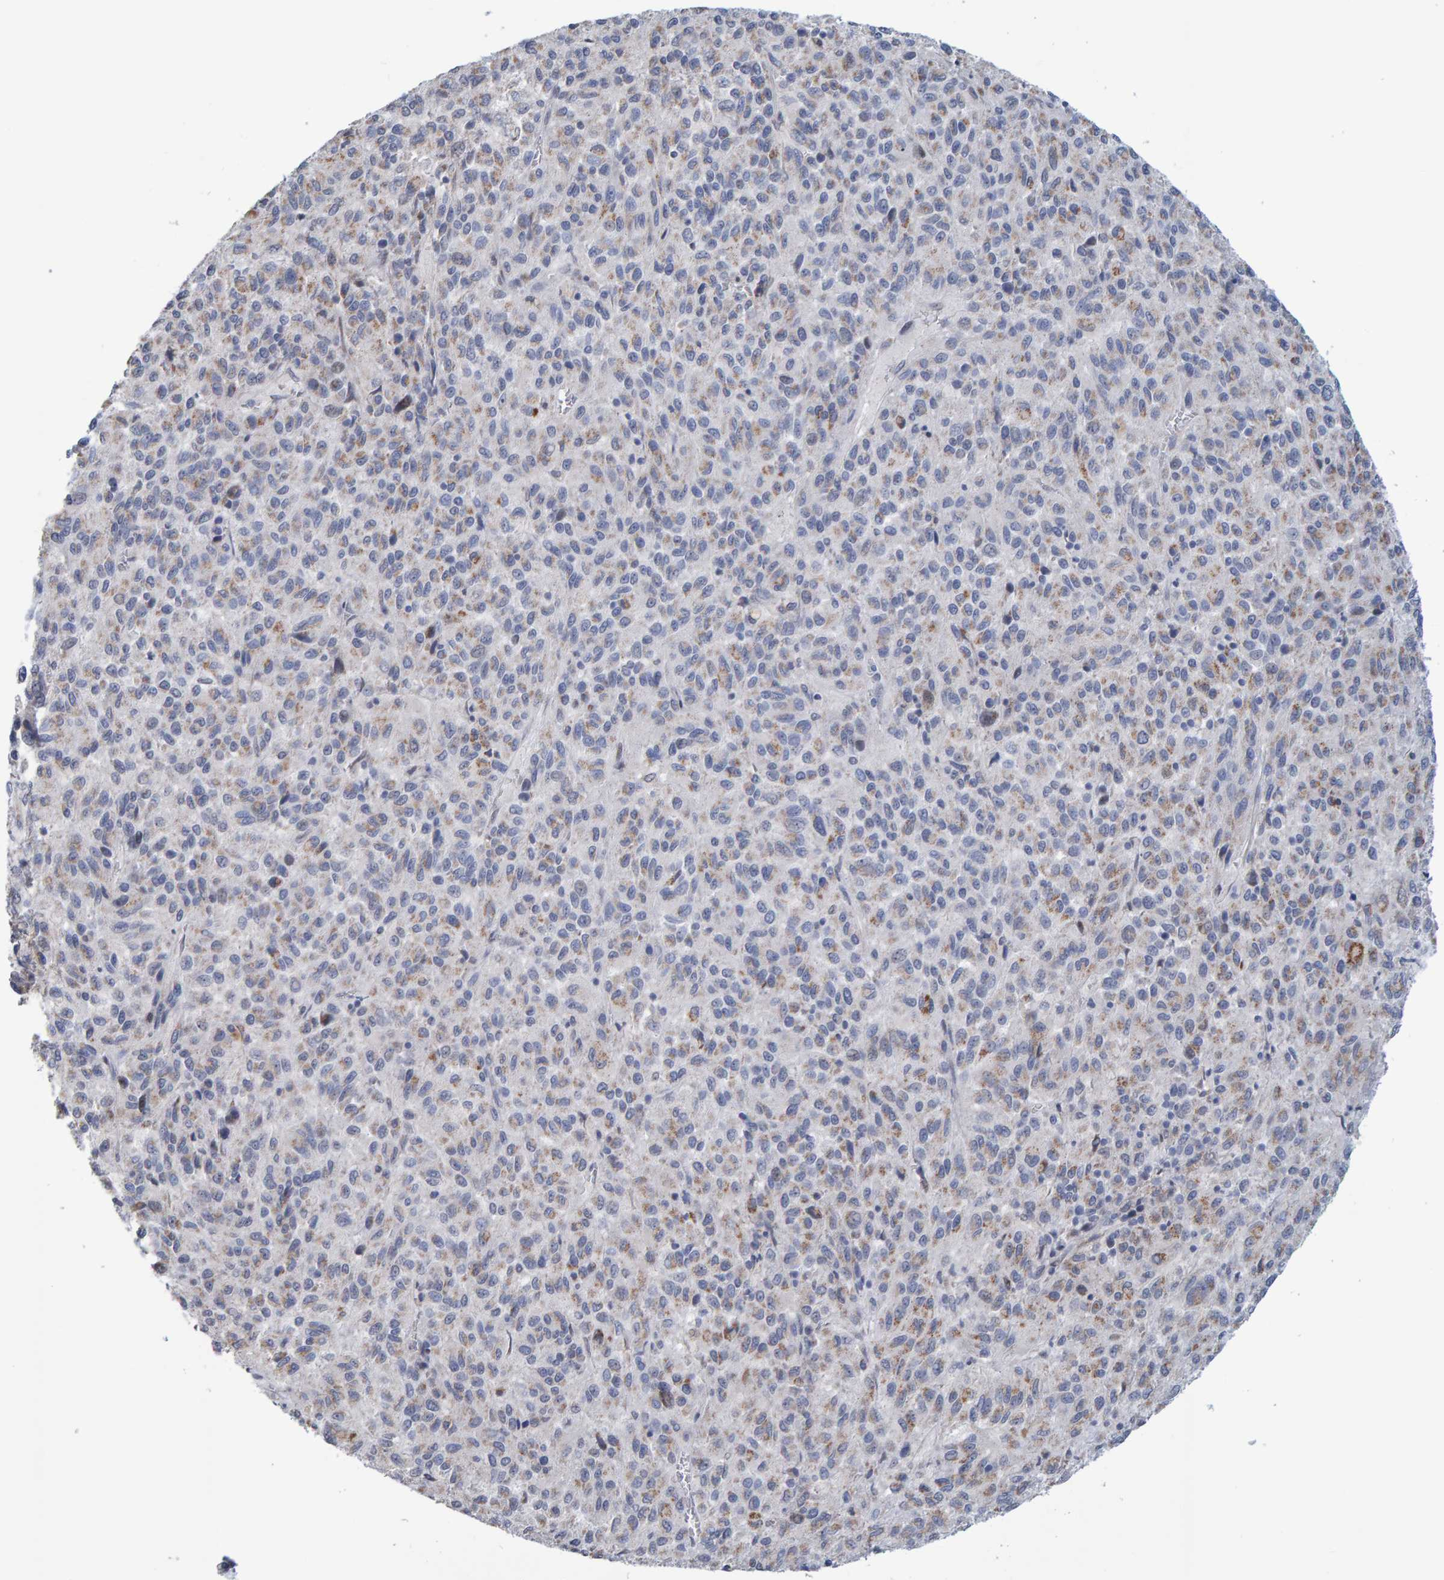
{"staining": {"intensity": "weak", "quantity": "25%-75%", "location": "cytoplasmic/membranous"}, "tissue": "melanoma", "cell_type": "Tumor cells", "image_type": "cancer", "snomed": [{"axis": "morphology", "description": "Malignant melanoma, Metastatic site"}, {"axis": "topography", "description": "Lung"}], "caption": "Immunohistochemistry (IHC) image of neoplastic tissue: malignant melanoma (metastatic site) stained using immunohistochemistry shows low levels of weak protein expression localized specifically in the cytoplasmic/membranous of tumor cells, appearing as a cytoplasmic/membranous brown color.", "gene": "USP43", "patient": {"sex": "male", "age": 64}}